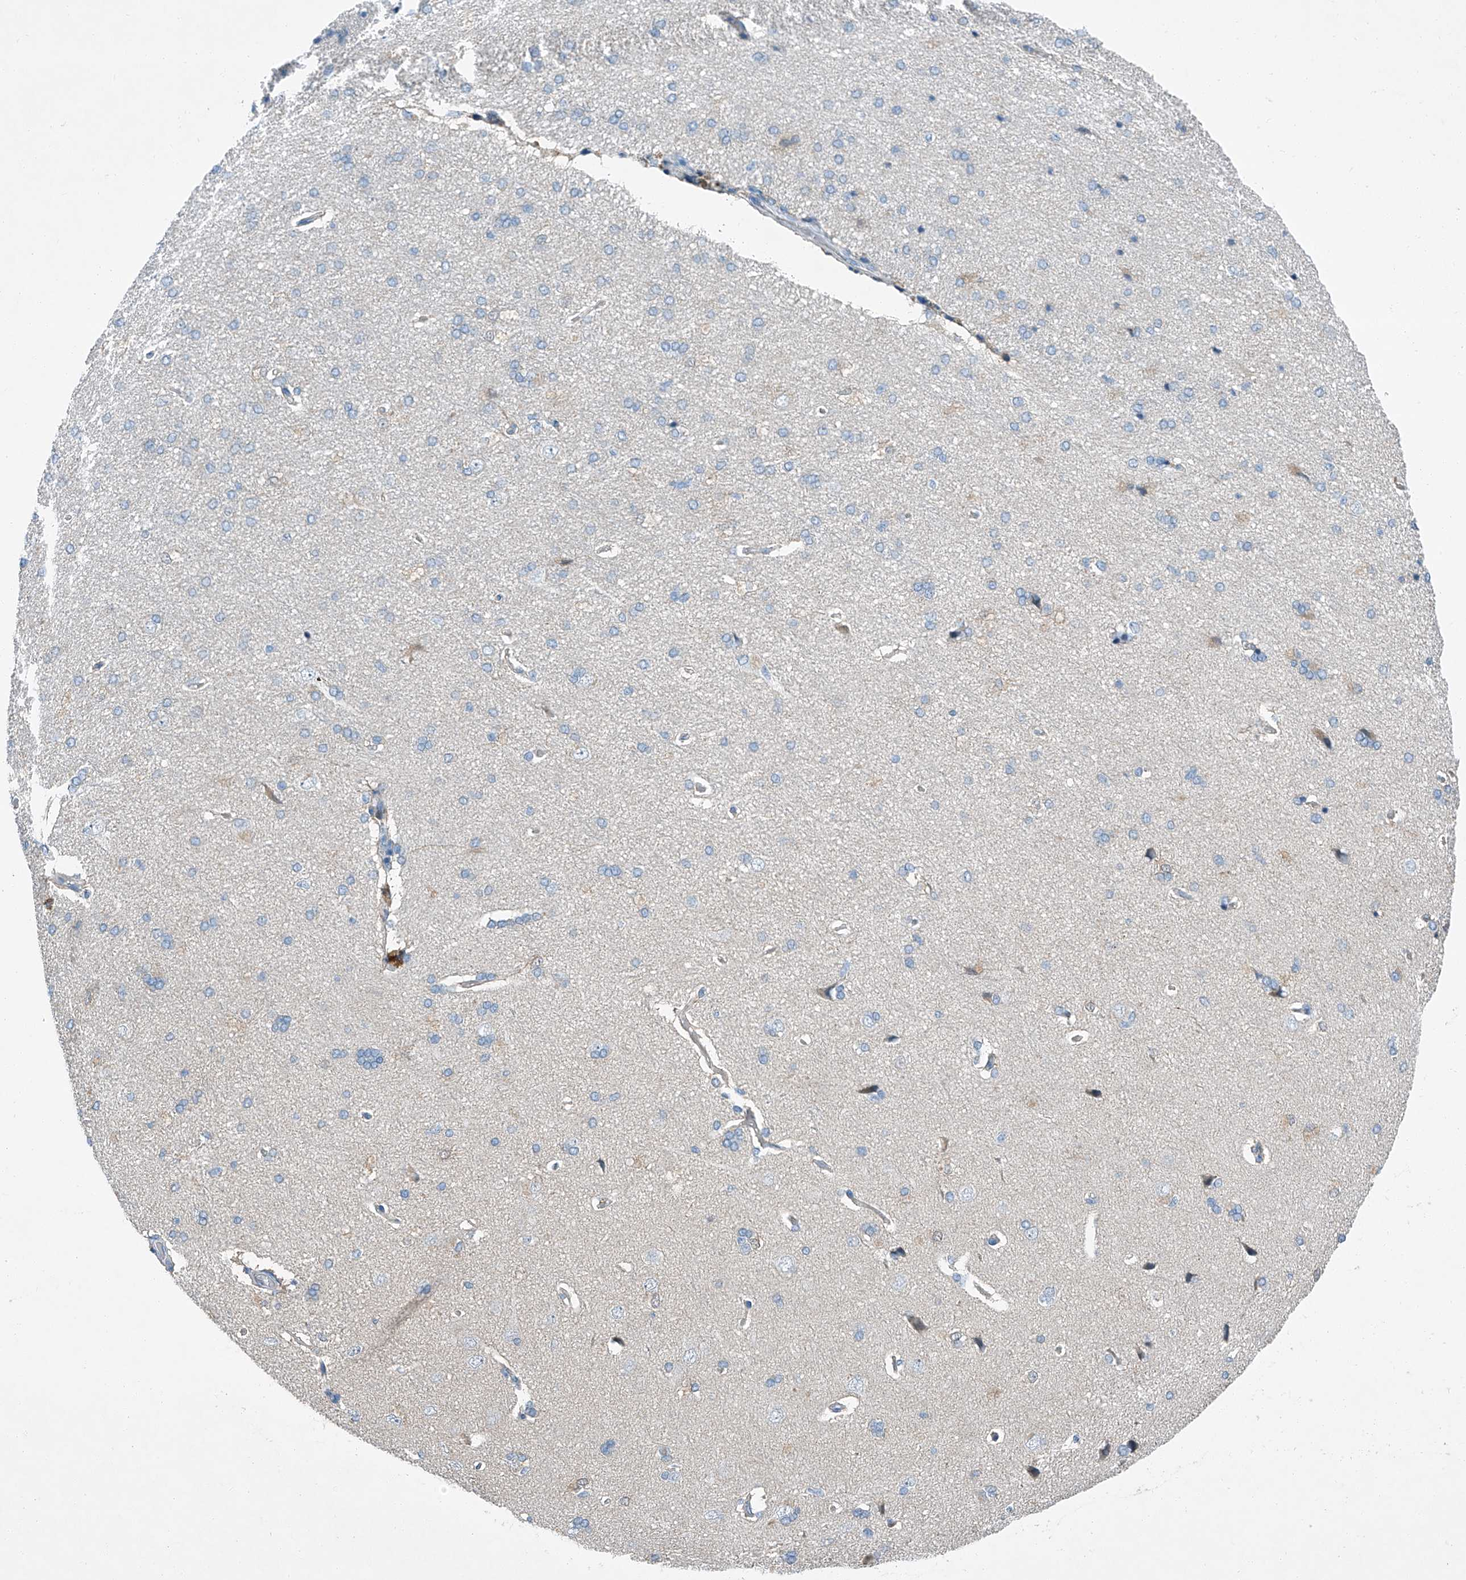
{"staining": {"intensity": "negative", "quantity": "none", "location": "none"}, "tissue": "cerebral cortex", "cell_type": "Endothelial cells", "image_type": "normal", "snomed": [{"axis": "morphology", "description": "Normal tissue, NOS"}, {"axis": "topography", "description": "Cerebral cortex"}], "caption": "Immunohistochemistry (IHC) of benign human cerebral cortex reveals no expression in endothelial cells.", "gene": "MDGA1", "patient": {"sex": "male", "age": 62}}